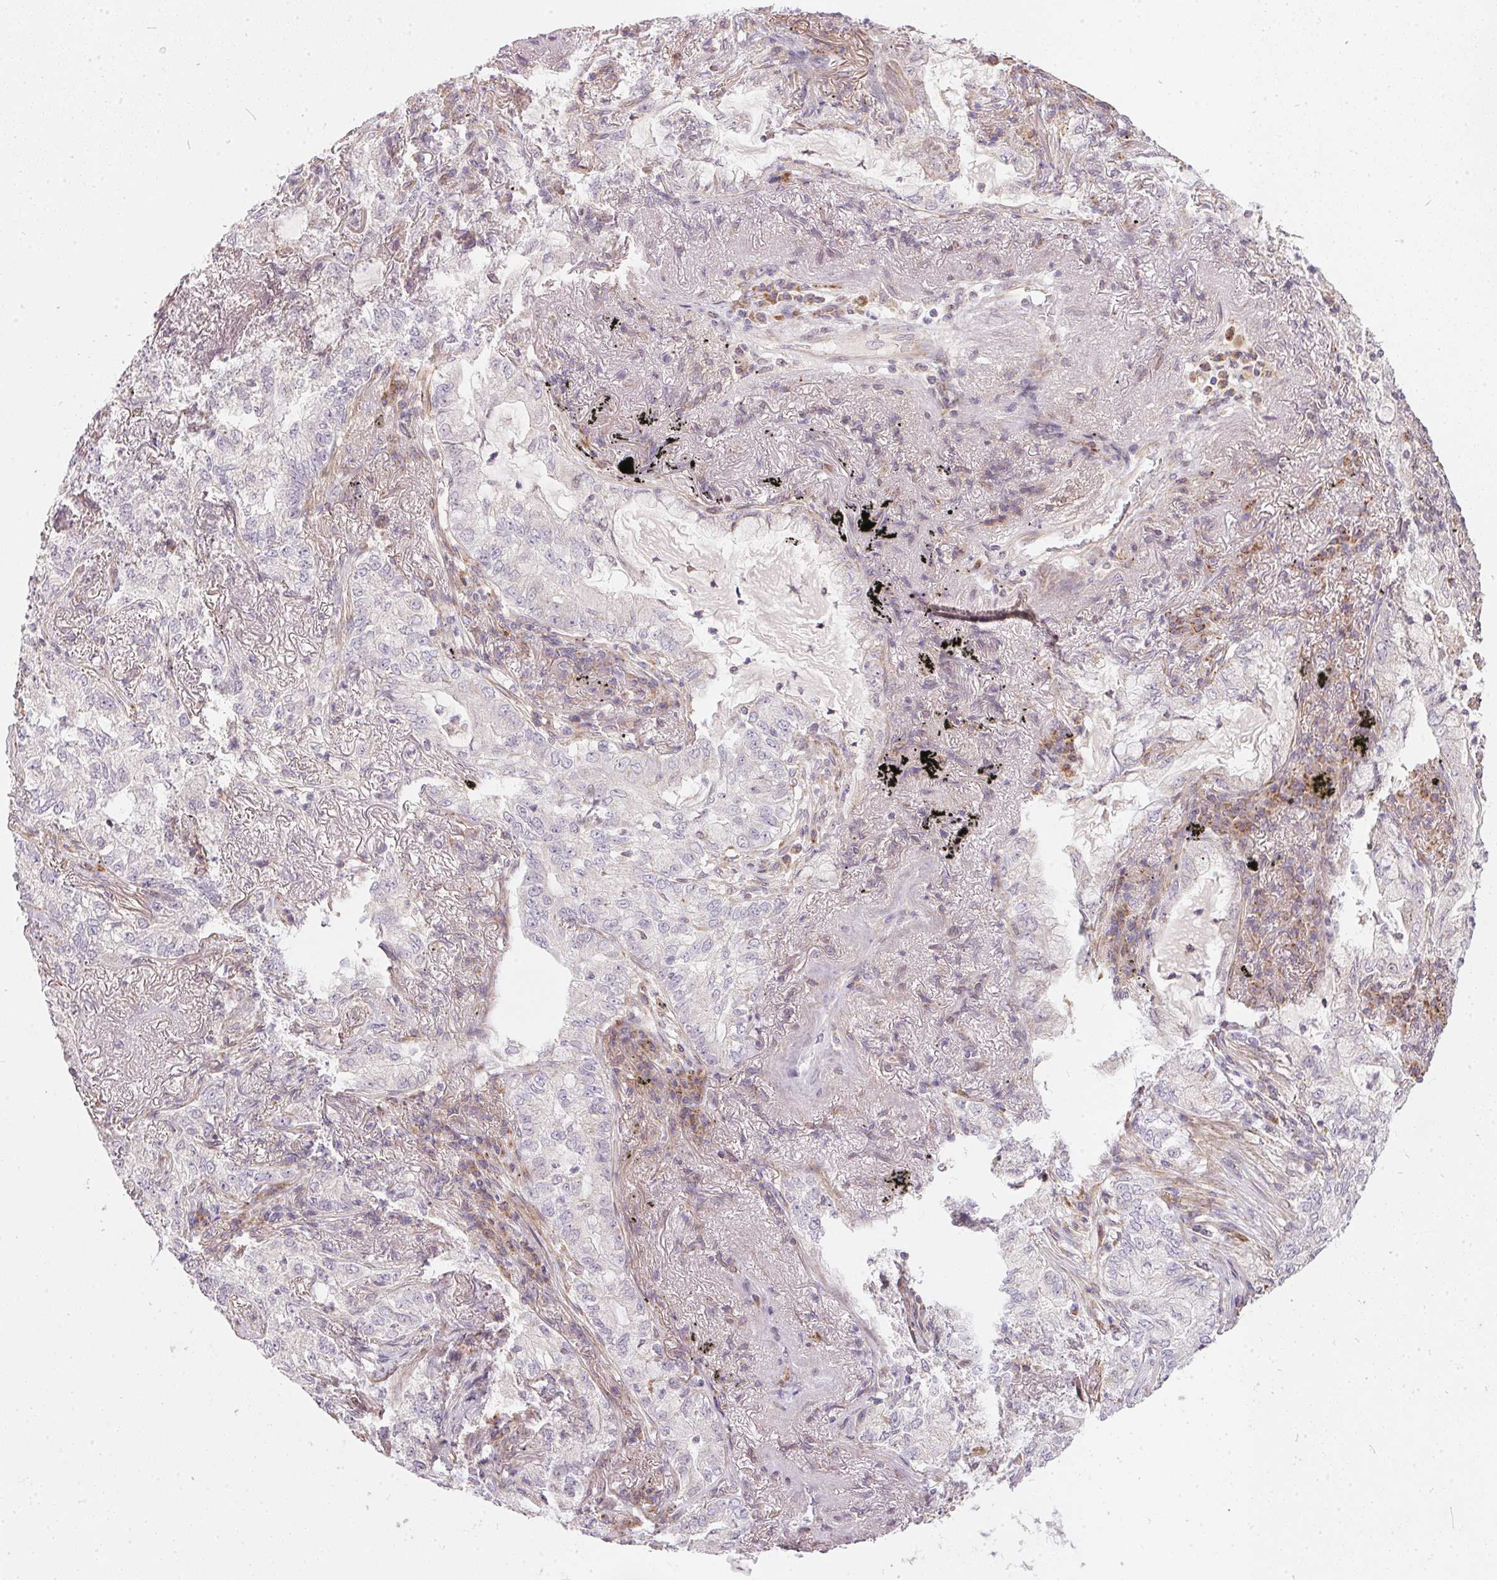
{"staining": {"intensity": "negative", "quantity": "none", "location": "none"}, "tissue": "lung cancer", "cell_type": "Tumor cells", "image_type": "cancer", "snomed": [{"axis": "morphology", "description": "Adenocarcinoma, NOS"}, {"axis": "topography", "description": "Lung"}], "caption": "Histopathology image shows no significant protein positivity in tumor cells of lung adenocarcinoma. (DAB IHC, high magnification).", "gene": "VWA5B2", "patient": {"sex": "female", "age": 73}}